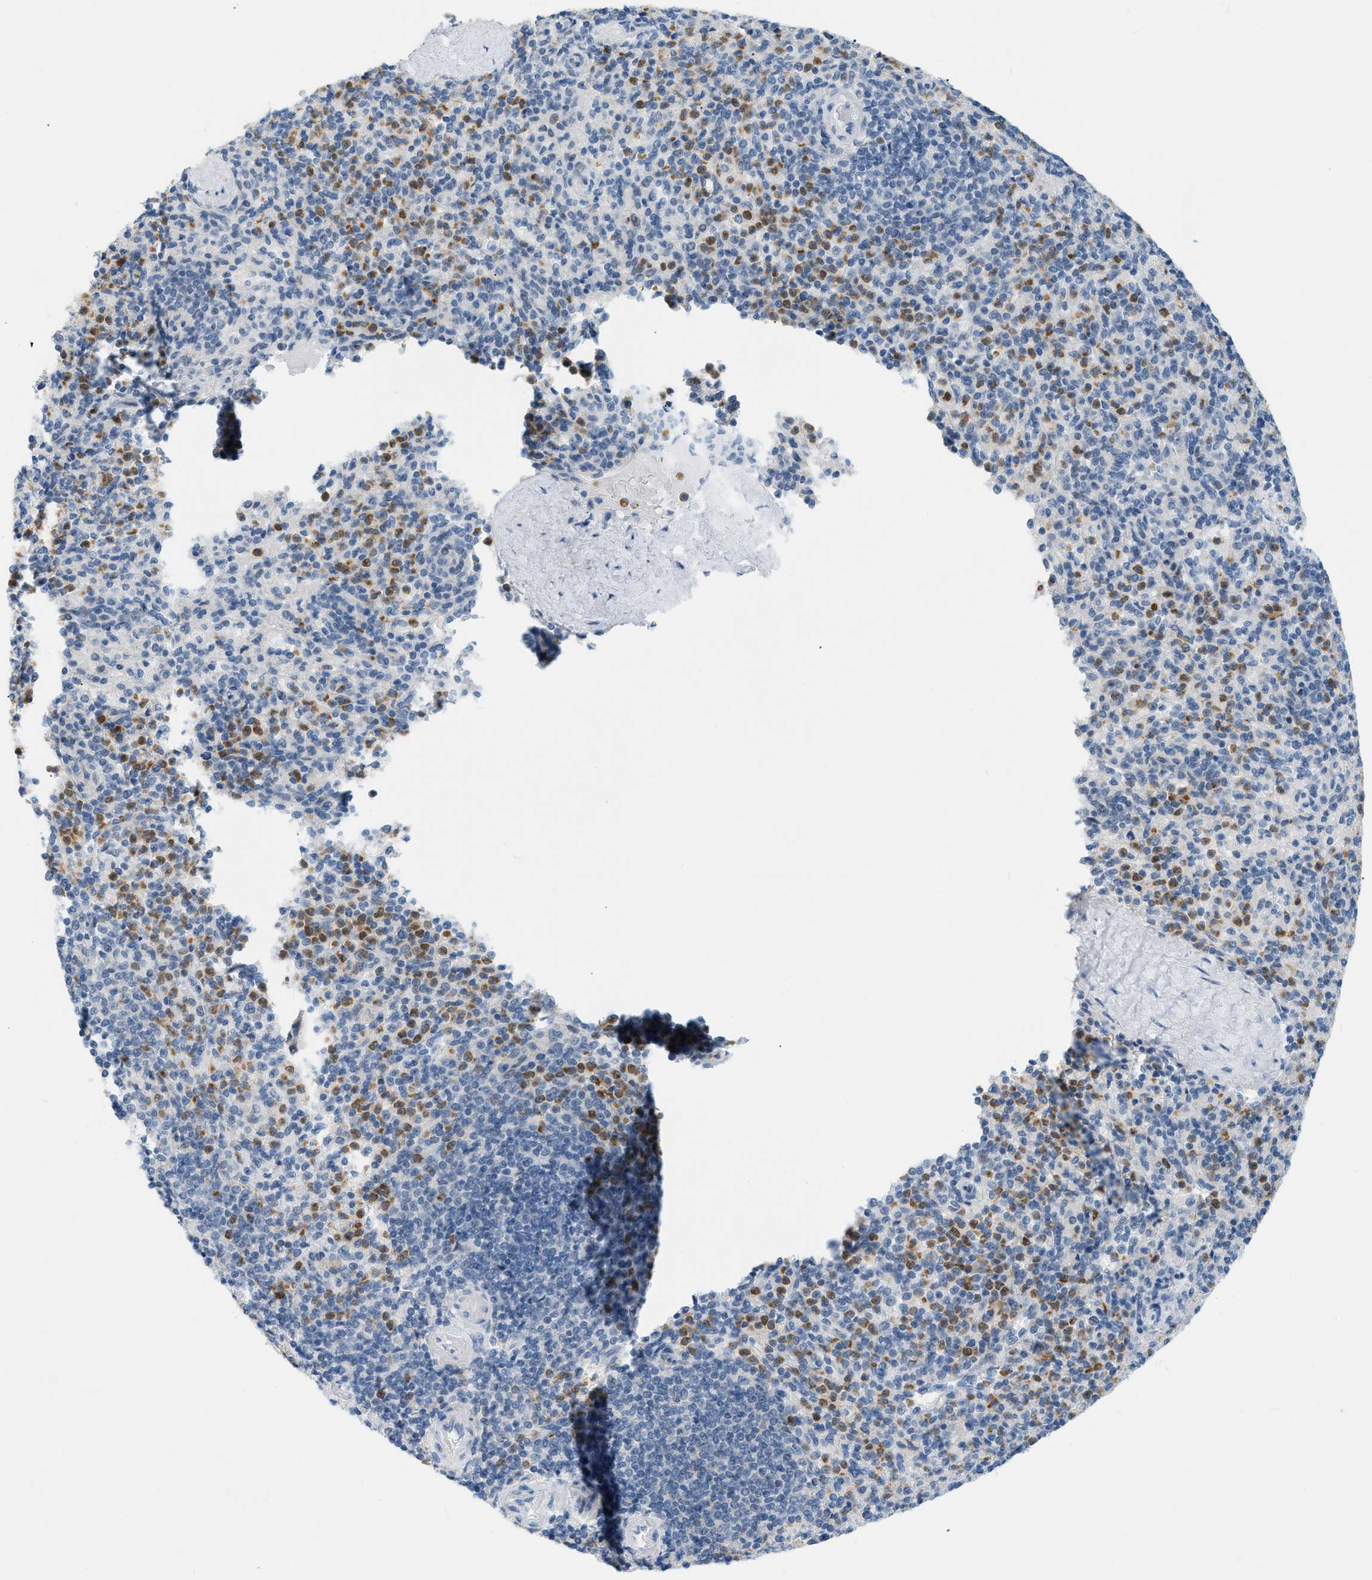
{"staining": {"intensity": "moderate", "quantity": "25%-75%", "location": "cytoplasmic/membranous"}, "tissue": "spleen", "cell_type": "Cells in red pulp", "image_type": "normal", "snomed": [{"axis": "morphology", "description": "Normal tissue, NOS"}, {"axis": "topography", "description": "Spleen"}], "caption": "Immunohistochemistry (IHC) histopathology image of benign spleen: human spleen stained using immunohistochemistry shows medium levels of moderate protein expression localized specifically in the cytoplasmic/membranous of cells in red pulp, appearing as a cytoplasmic/membranous brown color.", "gene": "ZNF408", "patient": {"sex": "male", "age": 36}}